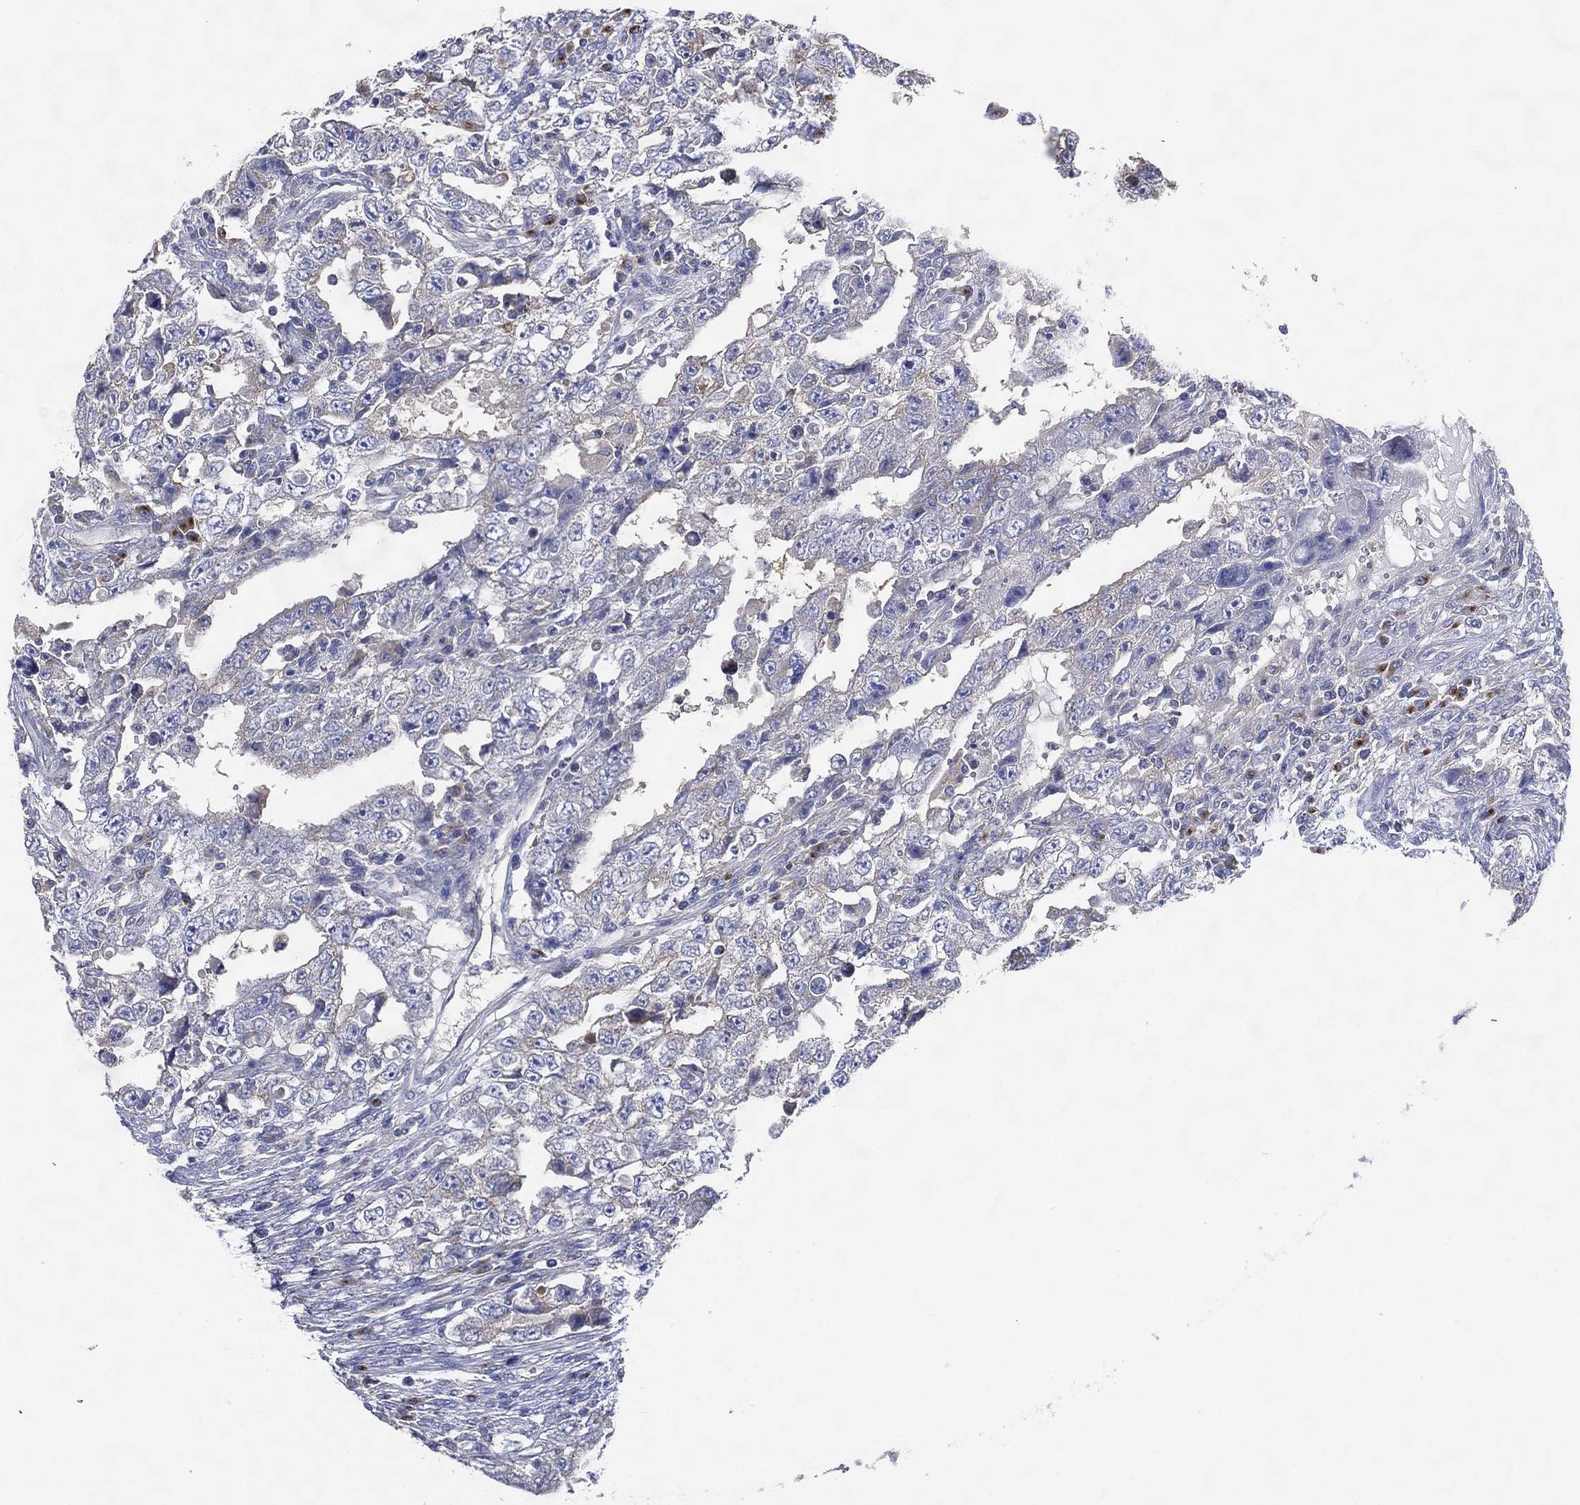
{"staining": {"intensity": "negative", "quantity": "none", "location": "none"}, "tissue": "testis cancer", "cell_type": "Tumor cells", "image_type": "cancer", "snomed": [{"axis": "morphology", "description": "Carcinoma, Embryonal, NOS"}, {"axis": "topography", "description": "Testis"}], "caption": "This is an immunohistochemistry (IHC) micrograph of testis cancer. There is no expression in tumor cells.", "gene": "ATP8A2", "patient": {"sex": "male", "age": 26}}